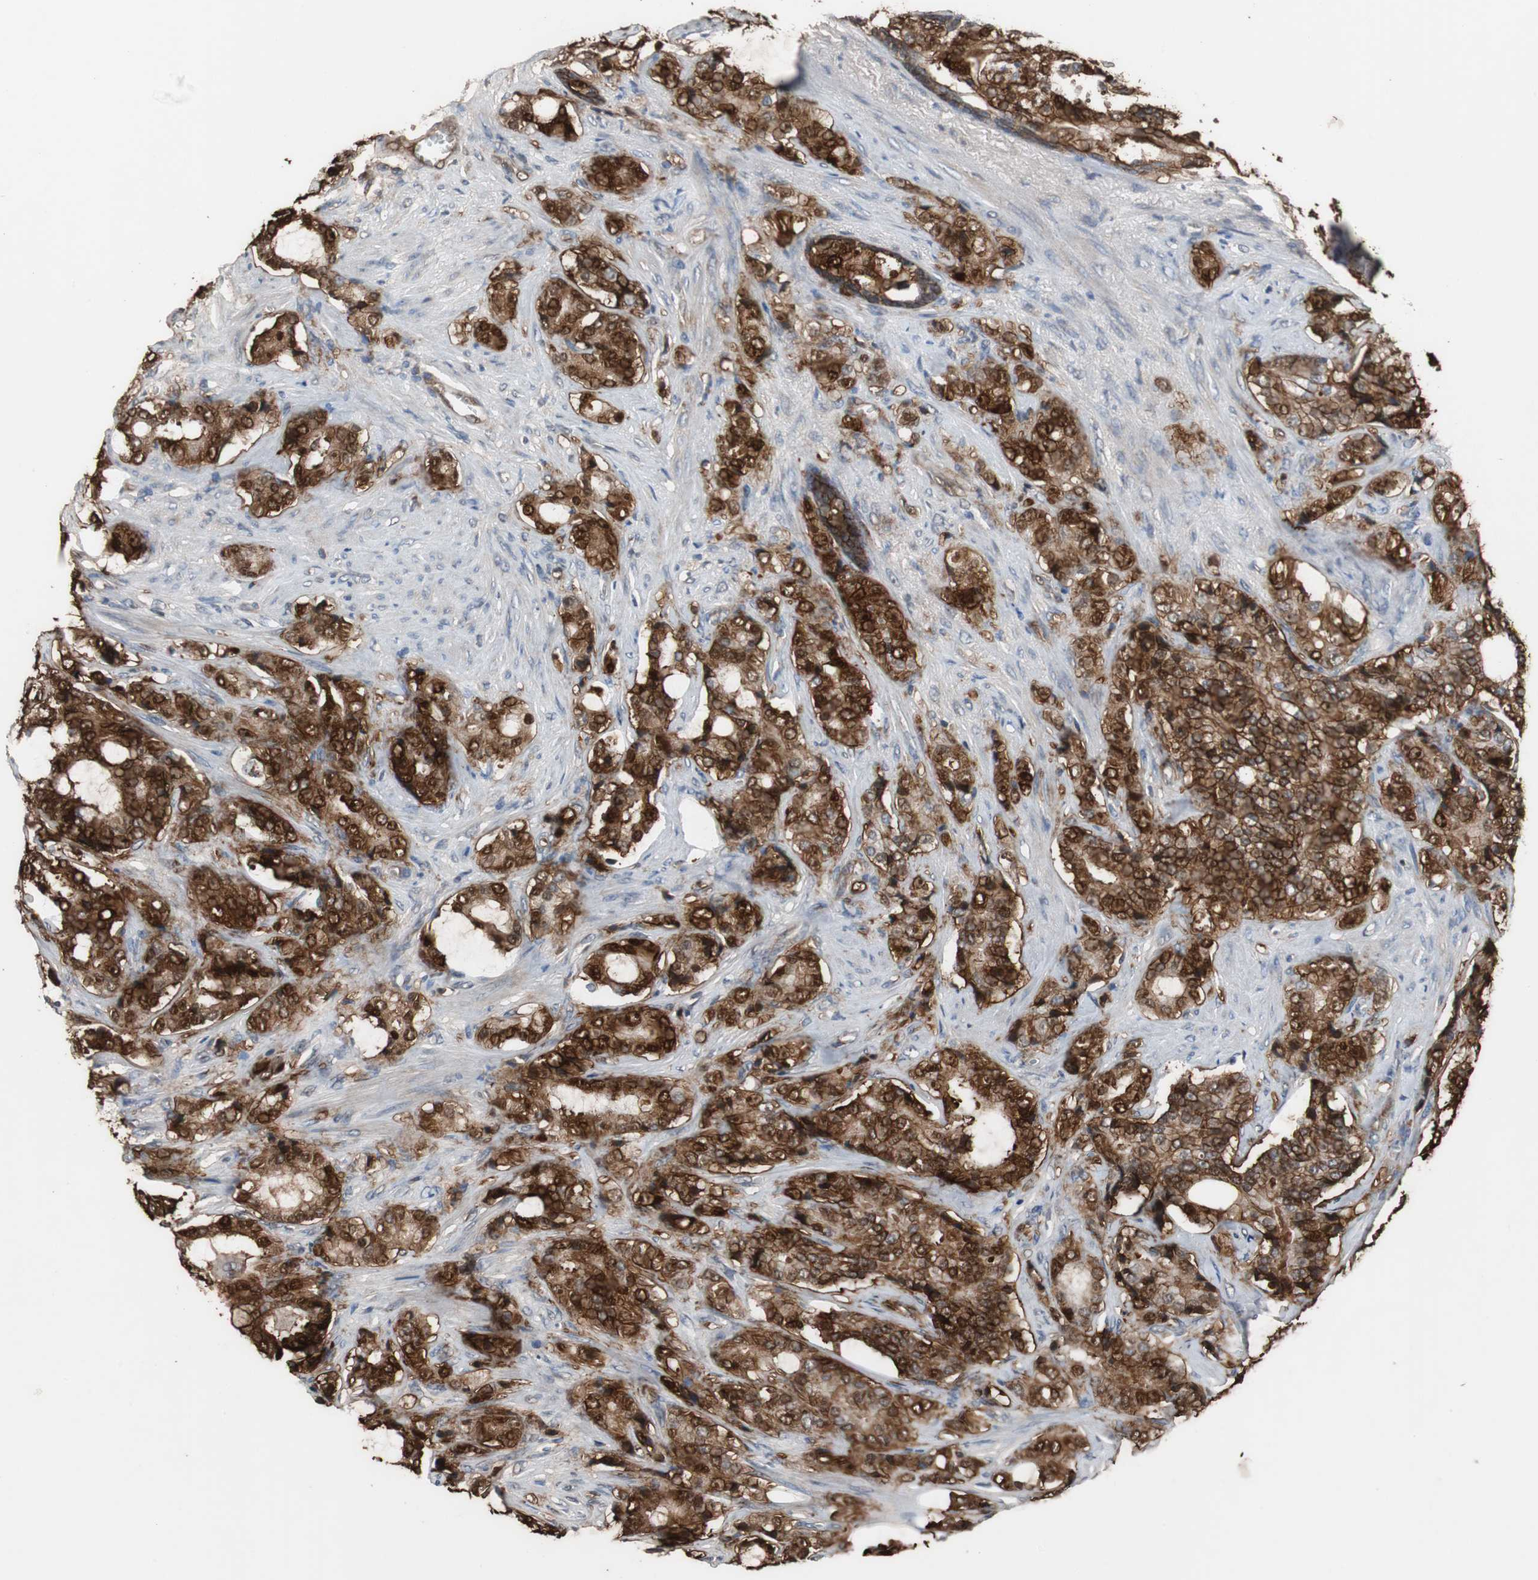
{"staining": {"intensity": "strong", "quantity": ">75%", "location": "cytoplasmic/membranous,nuclear"}, "tissue": "prostate cancer", "cell_type": "Tumor cells", "image_type": "cancer", "snomed": [{"axis": "morphology", "description": "Adenocarcinoma, Low grade"}, {"axis": "topography", "description": "Prostate"}], "caption": "This histopathology image exhibits immunohistochemistry (IHC) staining of prostate cancer, with high strong cytoplasmic/membranous and nuclear staining in approximately >75% of tumor cells.", "gene": "NDRG1", "patient": {"sex": "male", "age": 58}}